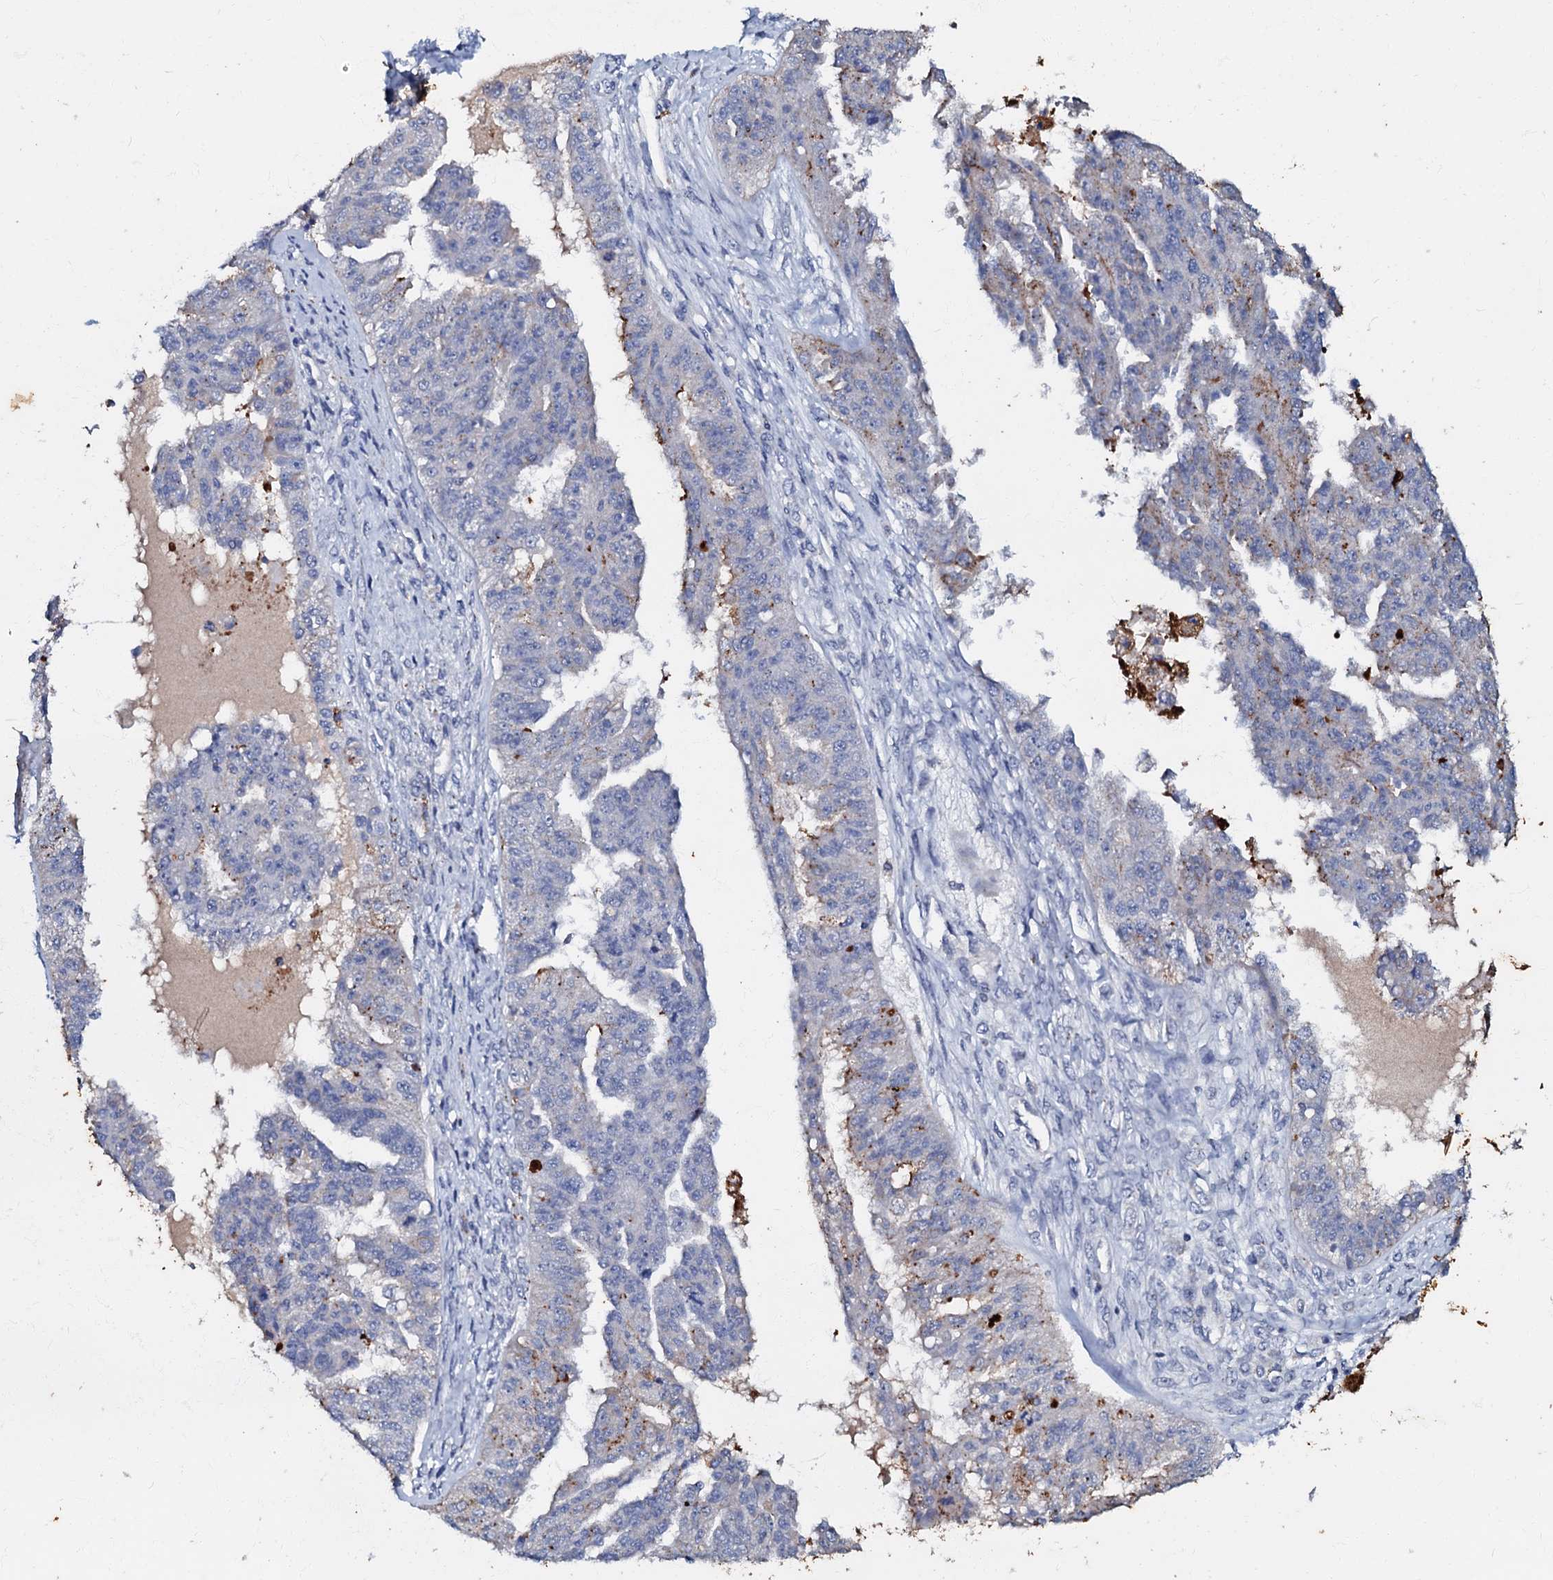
{"staining": {"intensity": "negative", "quantity": "none", "location": "none"}, "tissue": "ovarian cancer", "cell_type": "Tumor cells", "image_type": "cancer", "snomed": [{"axis": "morphology", "description": "Cystadenocarcinoma, serous, NOS"}, {"axis": "topography", "description": "Ovary"}], "caption": "This is an immunohistochemistry histopathology image of ovarian cancer (serous cystadenocarcinoma). There is no positivity in tumor cells.", "gene": "MANSC4", "patient": {"sex": "female", "age": 58}}